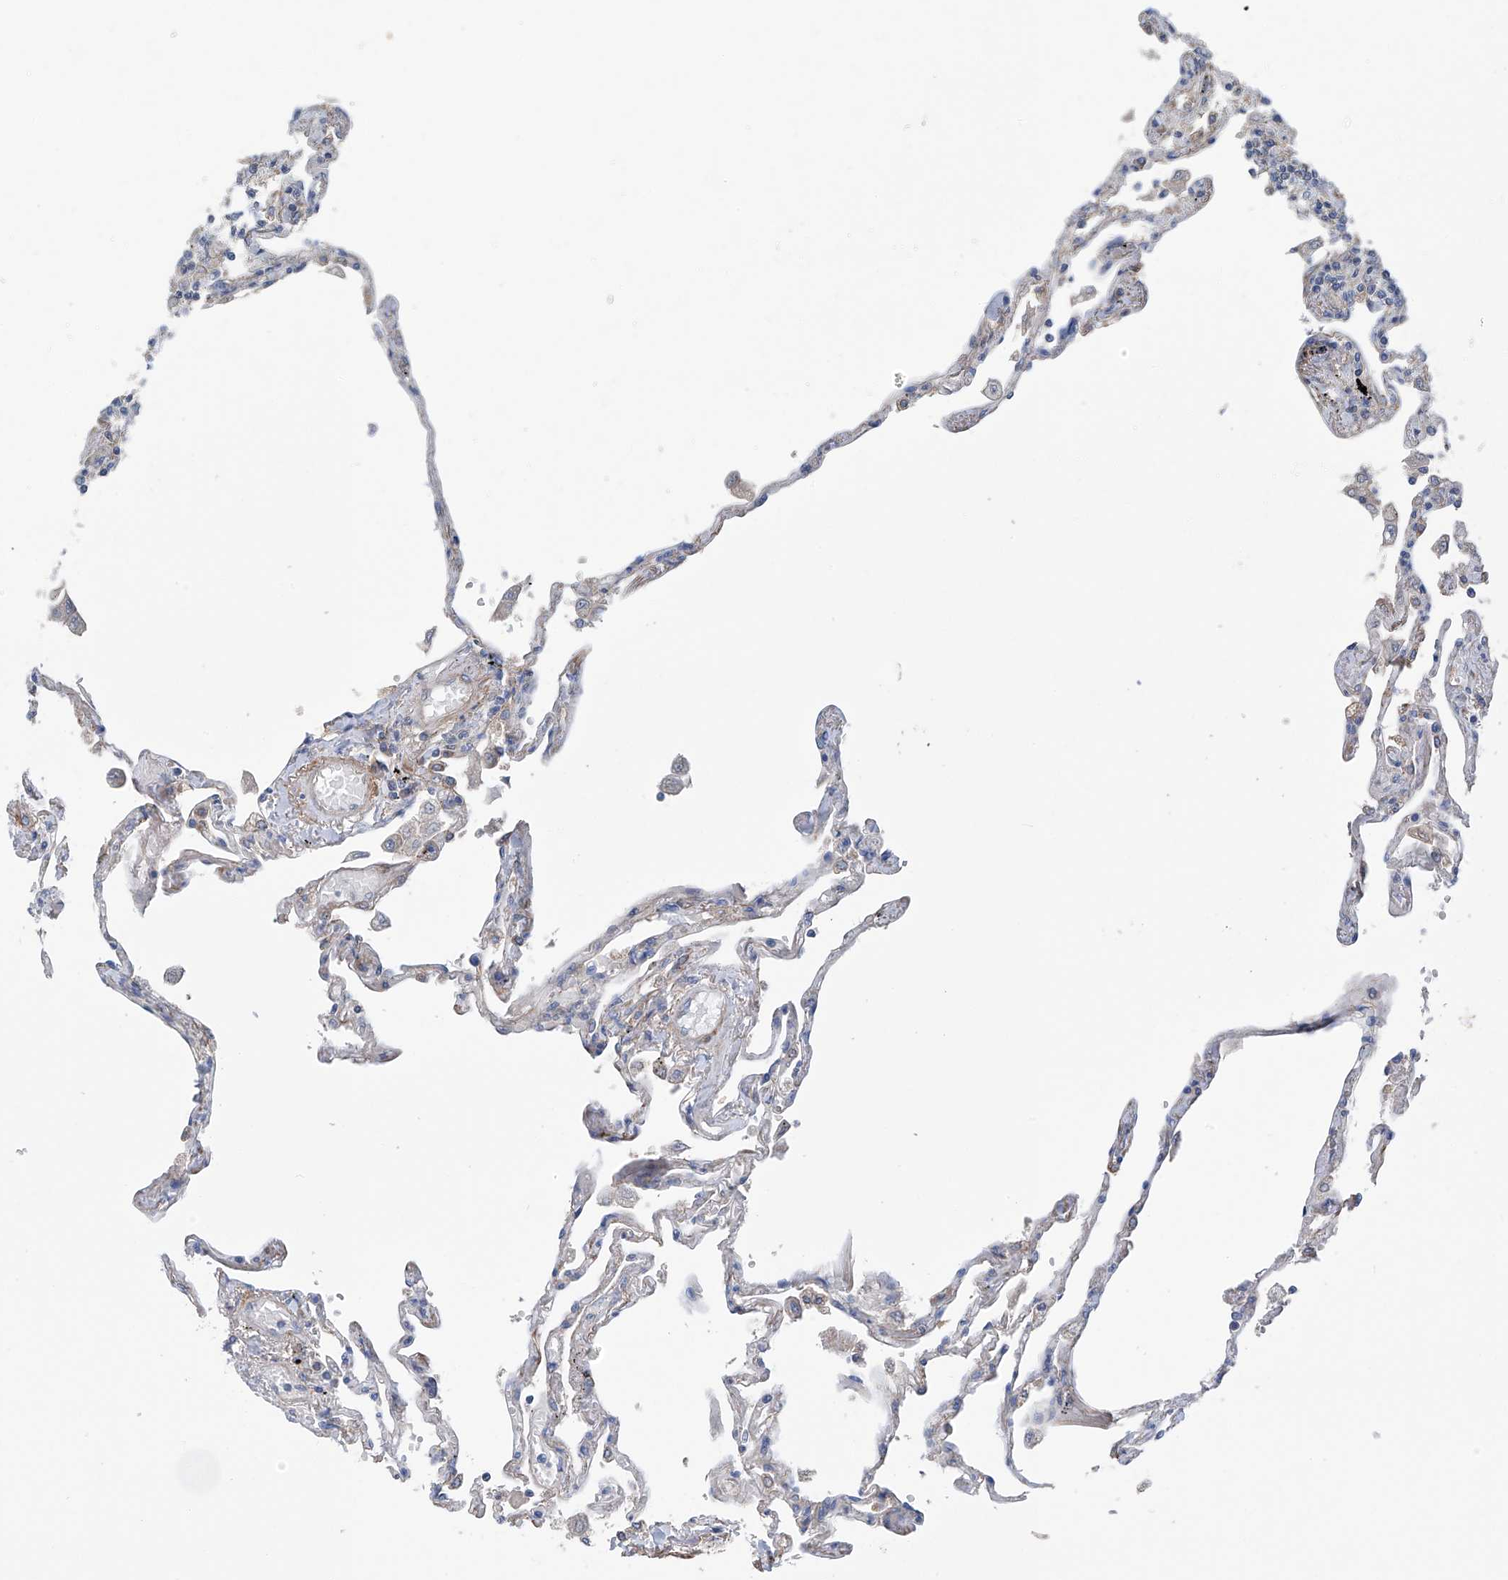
{"staining": {"intensity": "negative", "quantity": "none", "location": "none"}, "tissue": "lung", "cell_type": "Alveolar cells", "image_type": "normal", "snomed": [{"axis": "morphology", "description": "Normal tissue, NOS"}, {"axis": "topography", "description": "Lung"}], "caption": "DAB immunohistochemical staining of unremarkable human lung reveals no significant staining in alveolar cells.", "gene": "GALNTL6", "patient": {"sex": "female", "age": 67}}